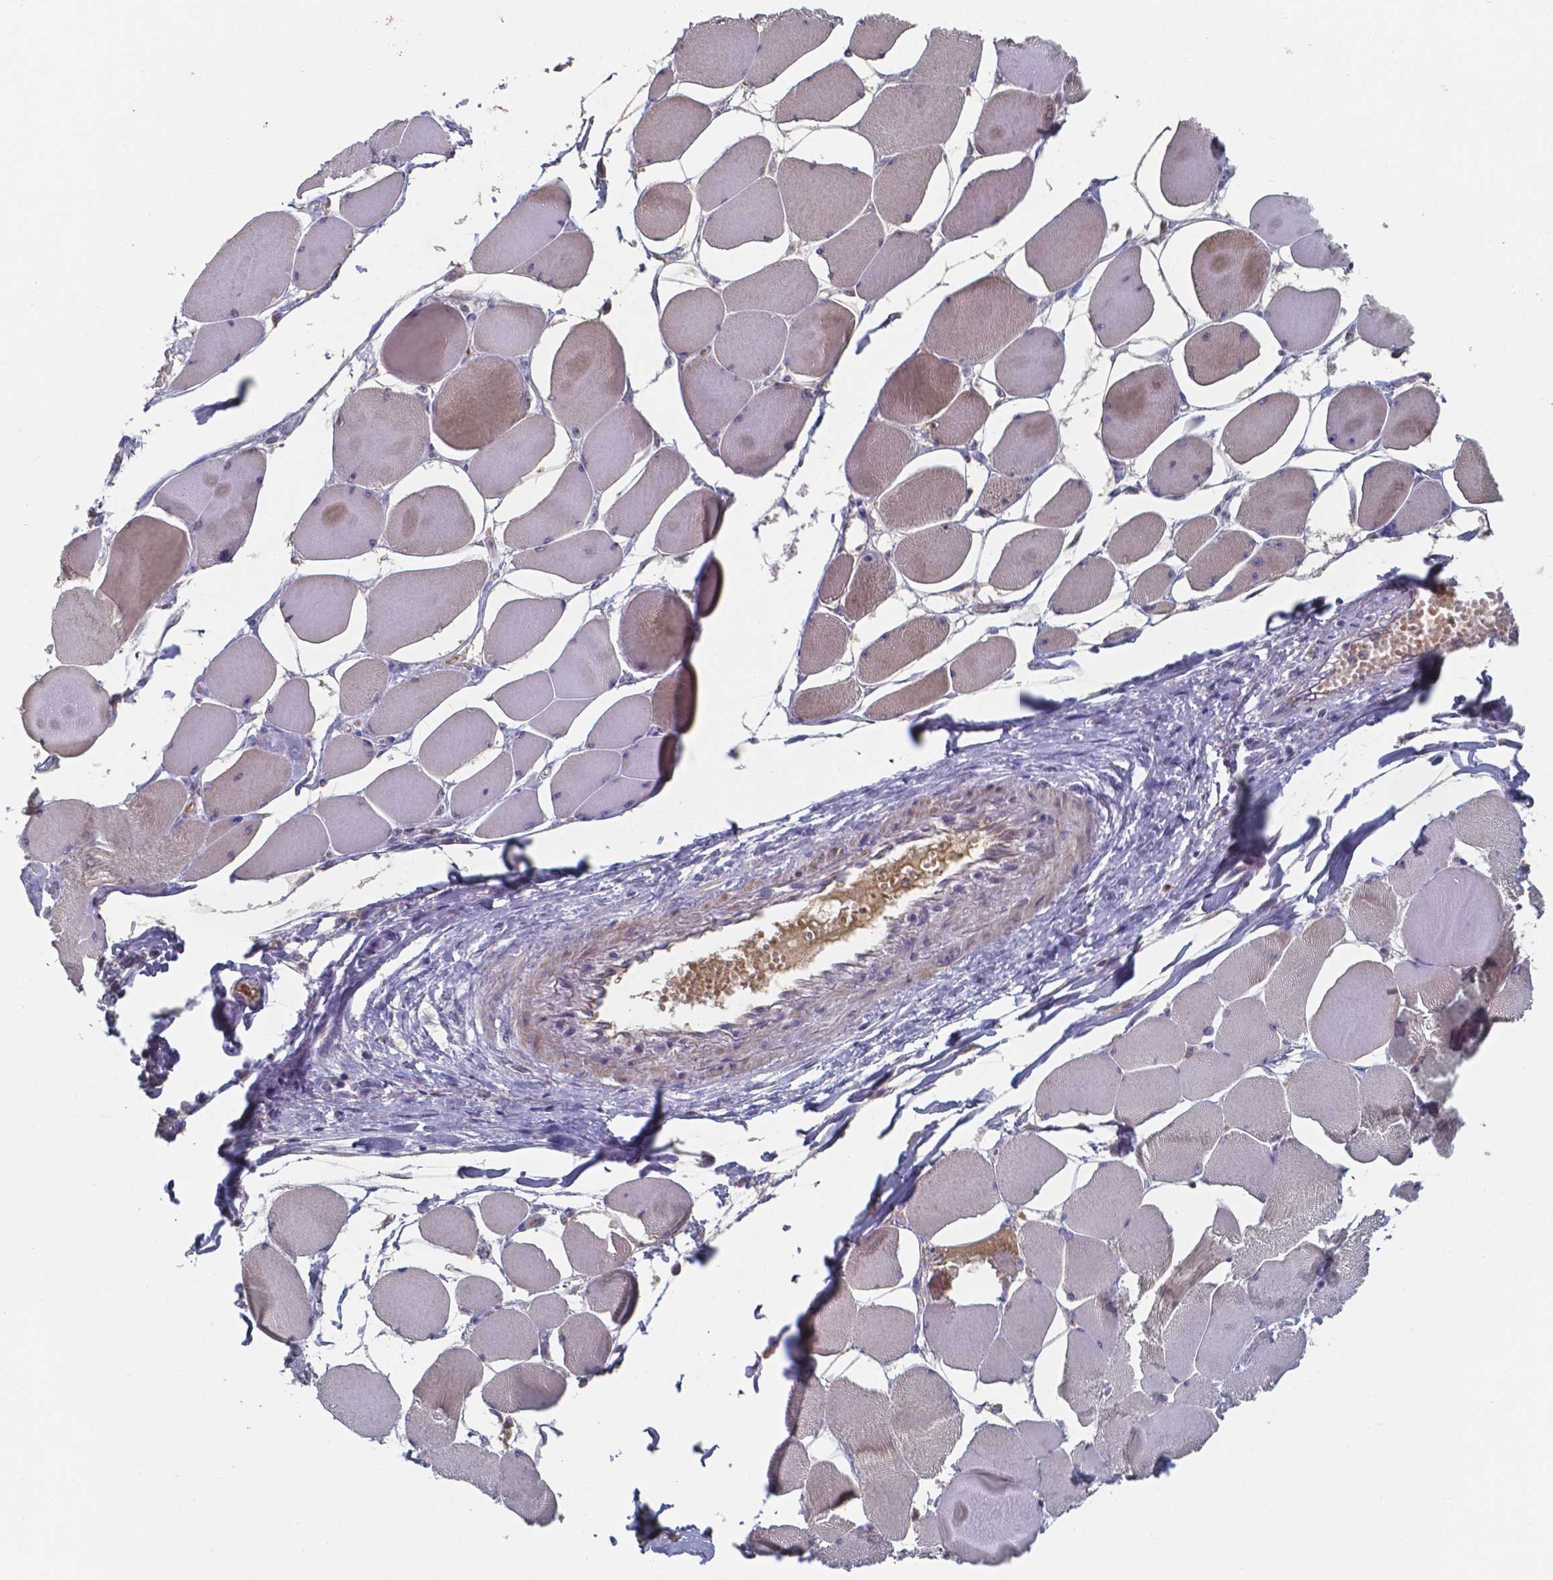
{"staining": {"intensity": "negative", "quantity": "none", "location": "none"}, "tissue": "skeletal muscle", "cell_type": "Myocytes", "image_type": "normal", "snomed": [{"axis": "morphology", "description": "Normal tissue, NOS"}, {"axis": "topography", "description": "Skeletal muscle"}], "caption": "This is an immunohistochemistry (IHC) histopathology image of normal human skeletal muscle. There is no staining in myocytes.", "gene": "BTBD17", "patient": {"sex": "female", "age": 75}}